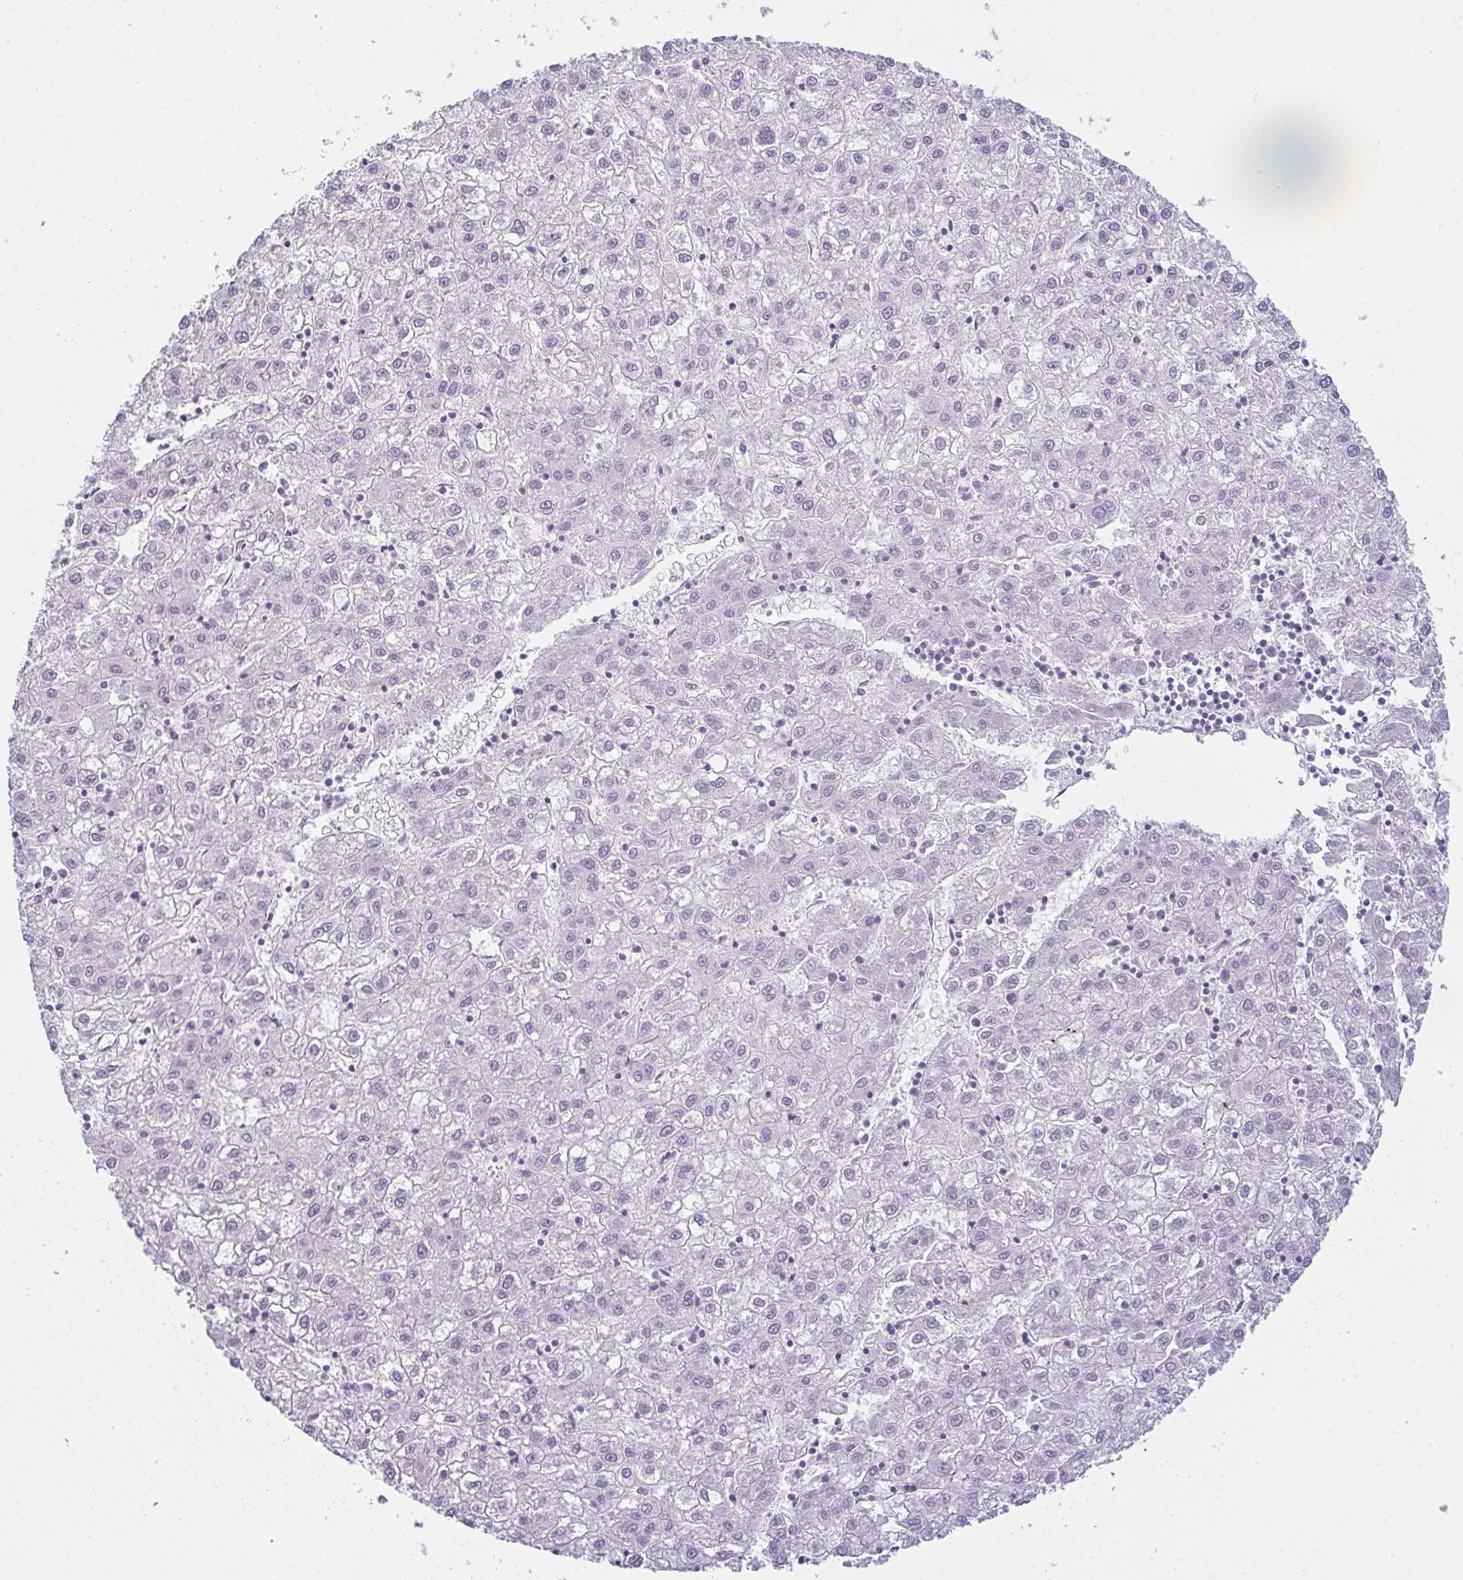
{"staining": {"intensity": "negative", "quantity": "none", "location": "none"}, "tissue": "liver cancer", "cell_type": "Tumor cells", "image_type": "cancer", "snomed": [{"axis": "morphology", "description": "Carcinoma, Hepatocellular, NOS"}, {"axis": "topography", "description": "Liver"}], "caption": "This is a histopathology image of IHC staining of liver cancer (hepatocellular carcinoma), which shows no expression in tumor cells.", "gene": "LPAR4", "patient": {"sex": "male", "age": 72}}